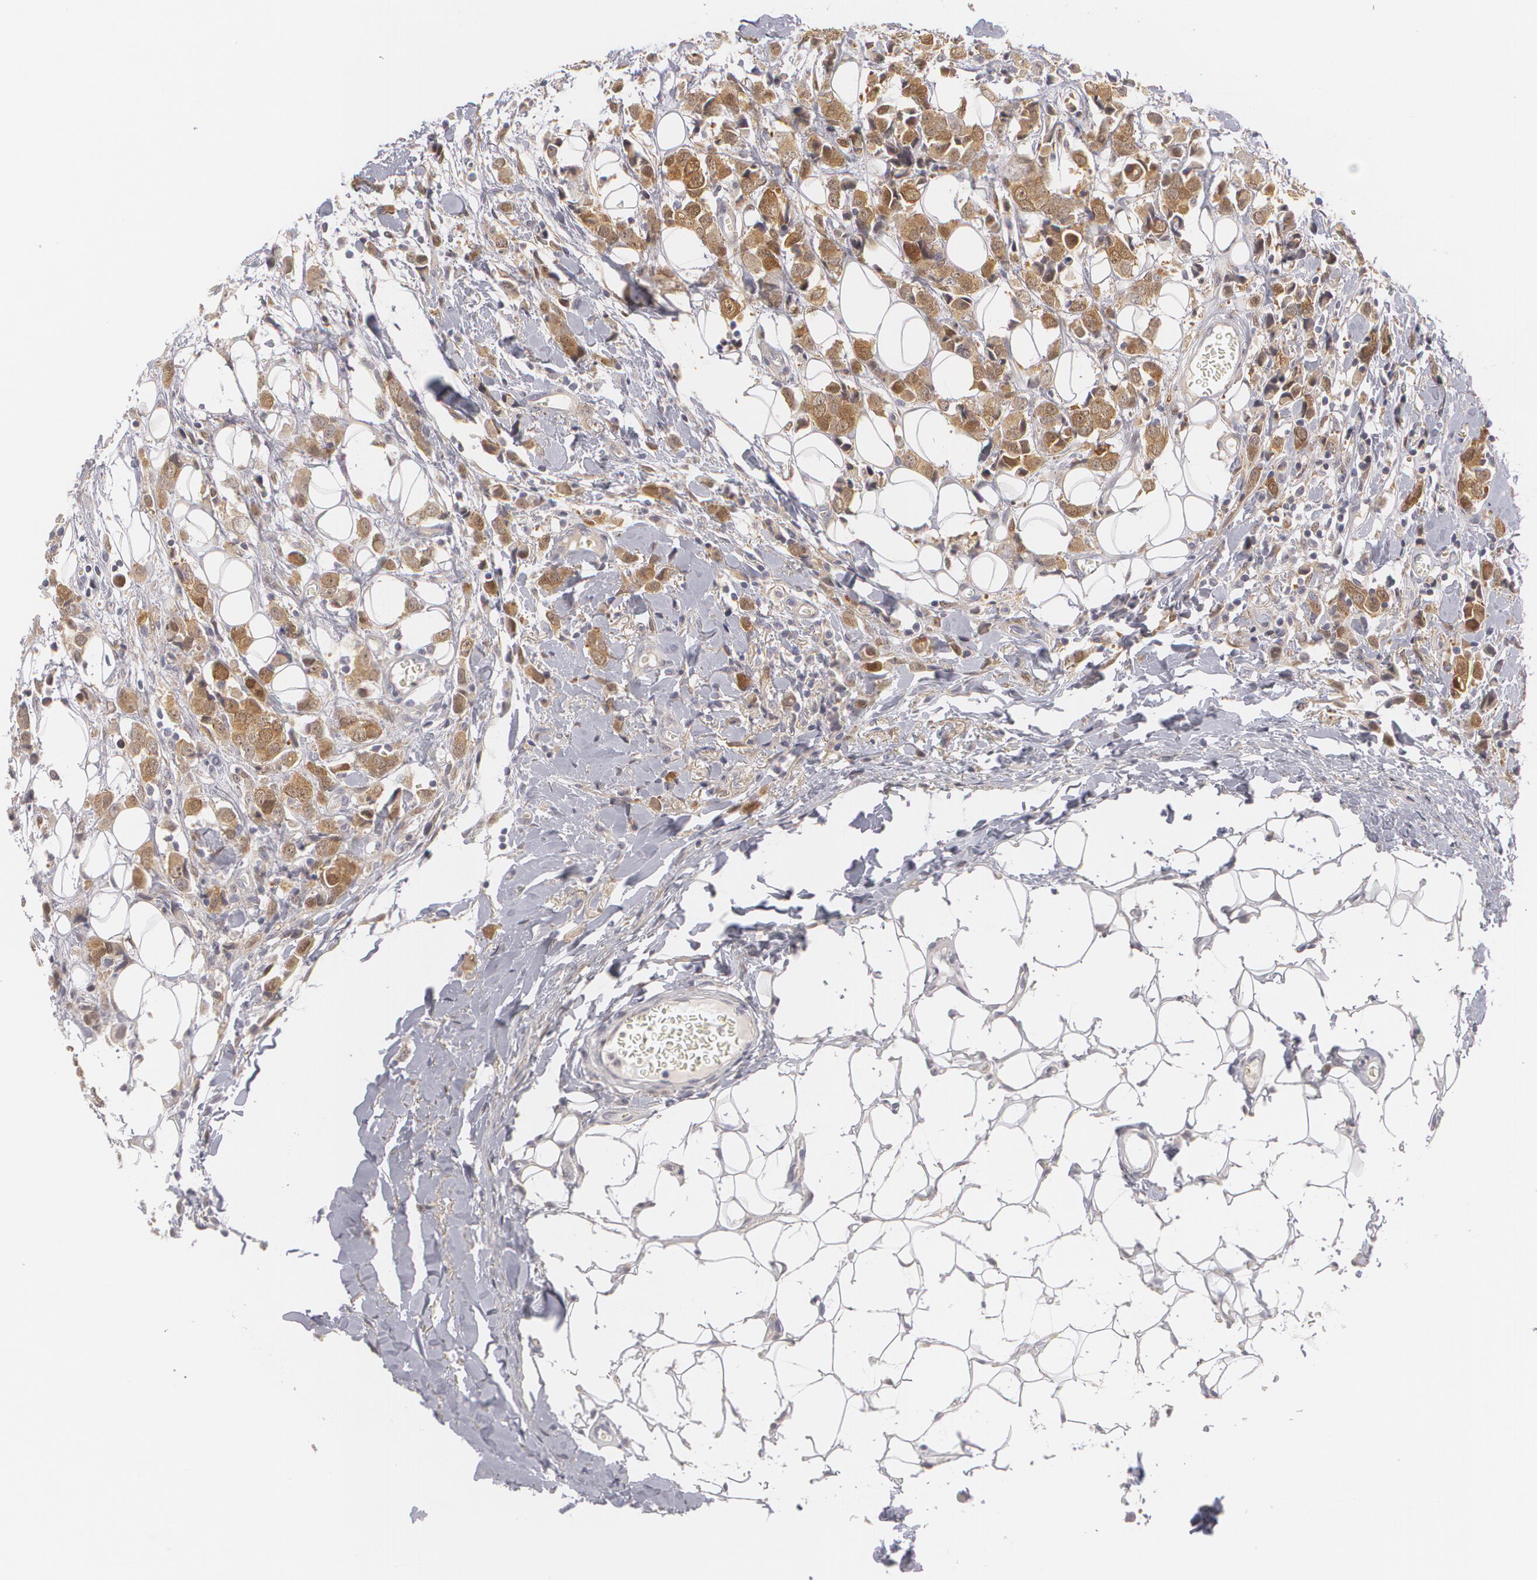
{"staining": {"intensity": "weak", "quantity": ">75%", "location": "cytoplasmic/membranous,nuclear"}, "tissue": "breast cancer", "cell_type": "Tumor cells", "image_type": "cancer", "snomed": [{"axis": "morphology", "description": "Lobular carcinoma"}, {"axis": "topography", "description": "Breast"}], "caption": "IHC staining of lobular carcinoma (breast), which demonstrates low levels of weak cytoplasmic/membranous and nuclear staining in approximately >75% of tumor cells indicating weak cytoplasmic/membranous and nuclear protein staining. The staining was performed using DAB (brown) for protein detection and nuclei were counterstained in hematoxylin (blue).", "gene": "EFS", "patient": {"sex": "female", "age": 57}}